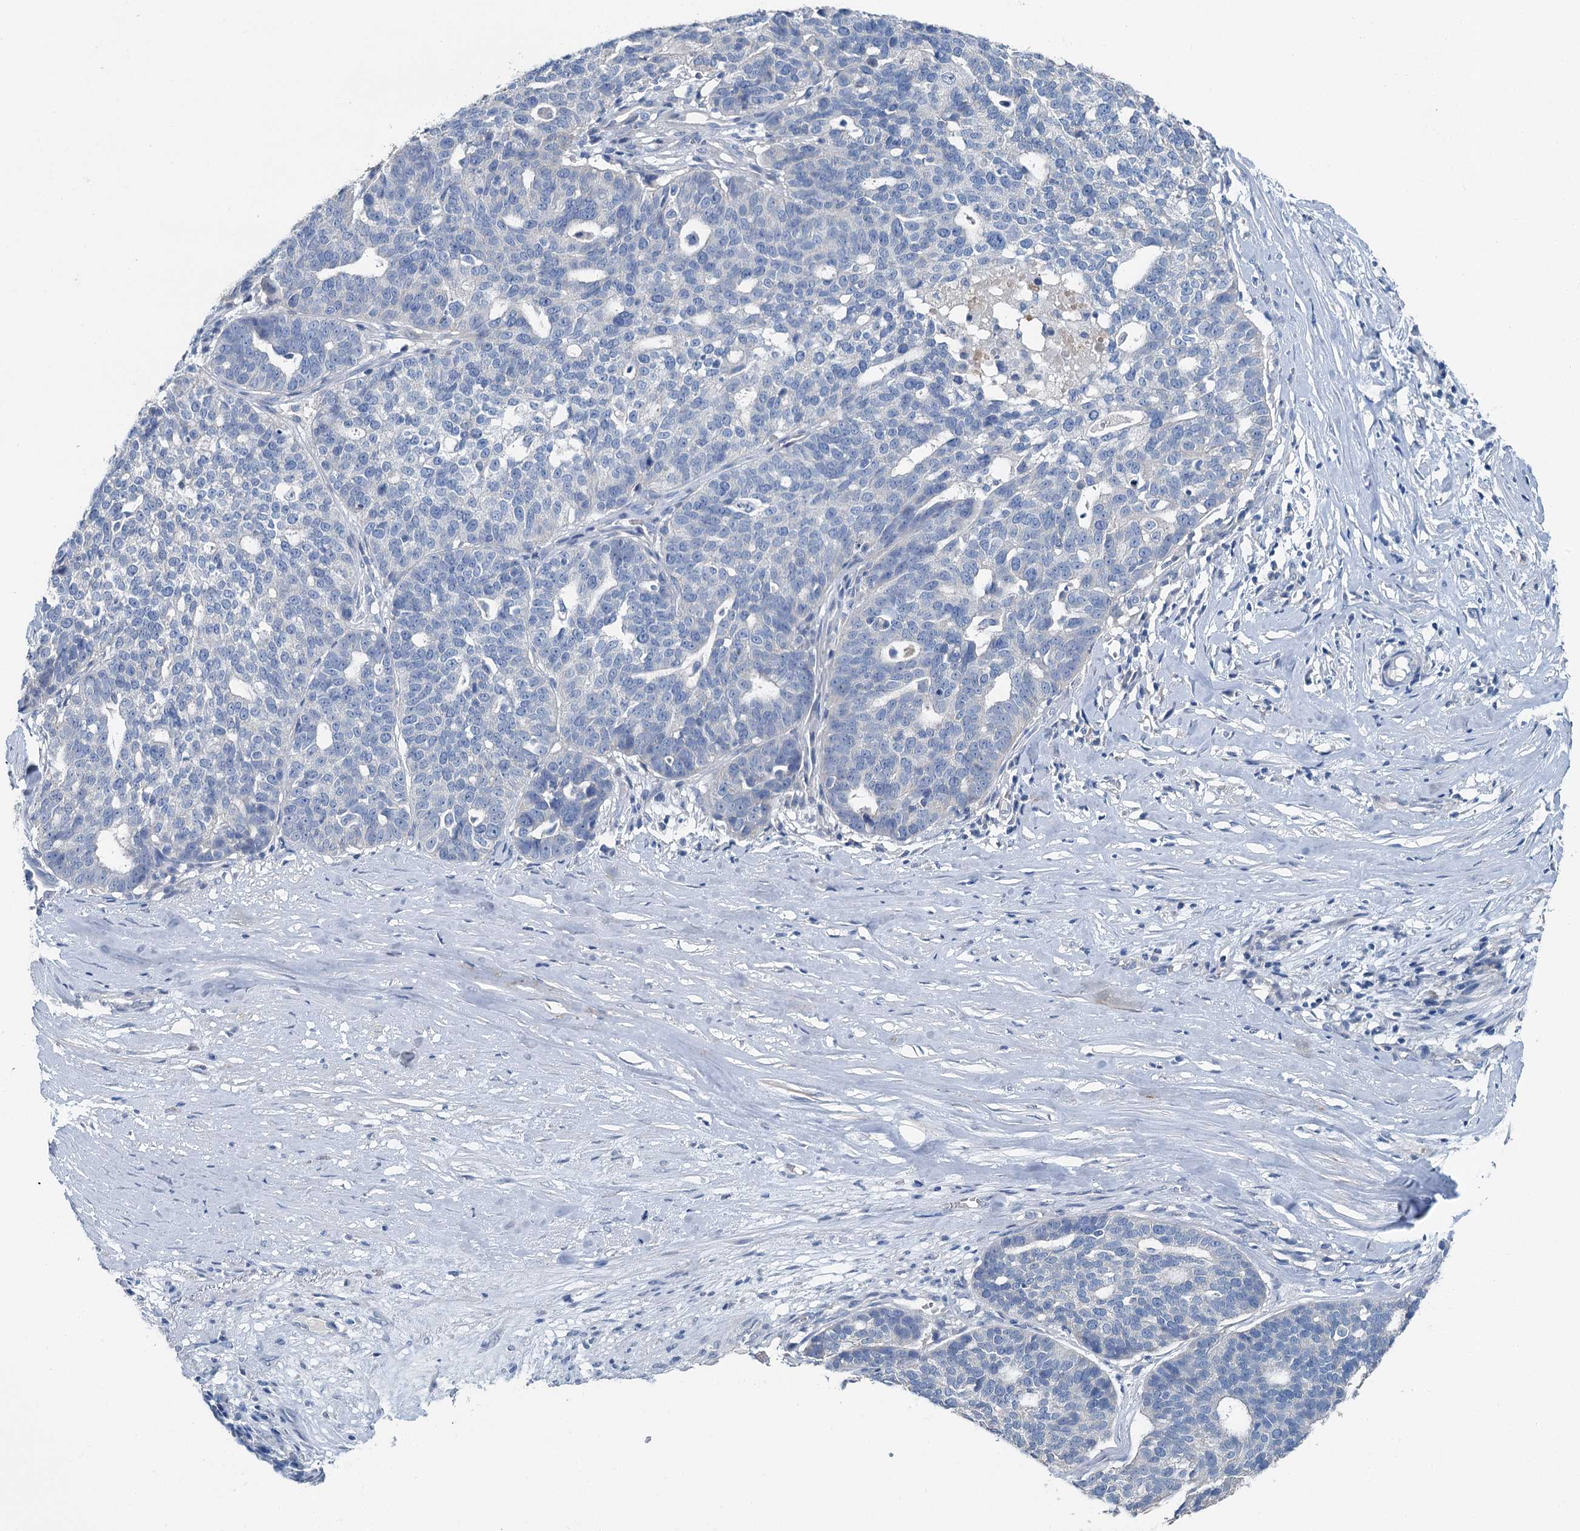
{"staining": {"intensity": "negative", "quantity": "none", "location": "none"}, "tissue": "ovarian cancer", "cell_type": "Tumor cells", "image_type": "cancer", "snomed": [{"axis": "morphology", "description": "Cystadenocarcinoma, serous, NOS"}, {"axis": "topography", "description": "Ovary"}], "caption": "Immunohistochemistry (IHC) of ovarian cancer (serous cystadenocarcinoma) exhibits no staining in tumor cells.", "gene": "C6orf120", "patient": {"sex": "female", "age": 59}}